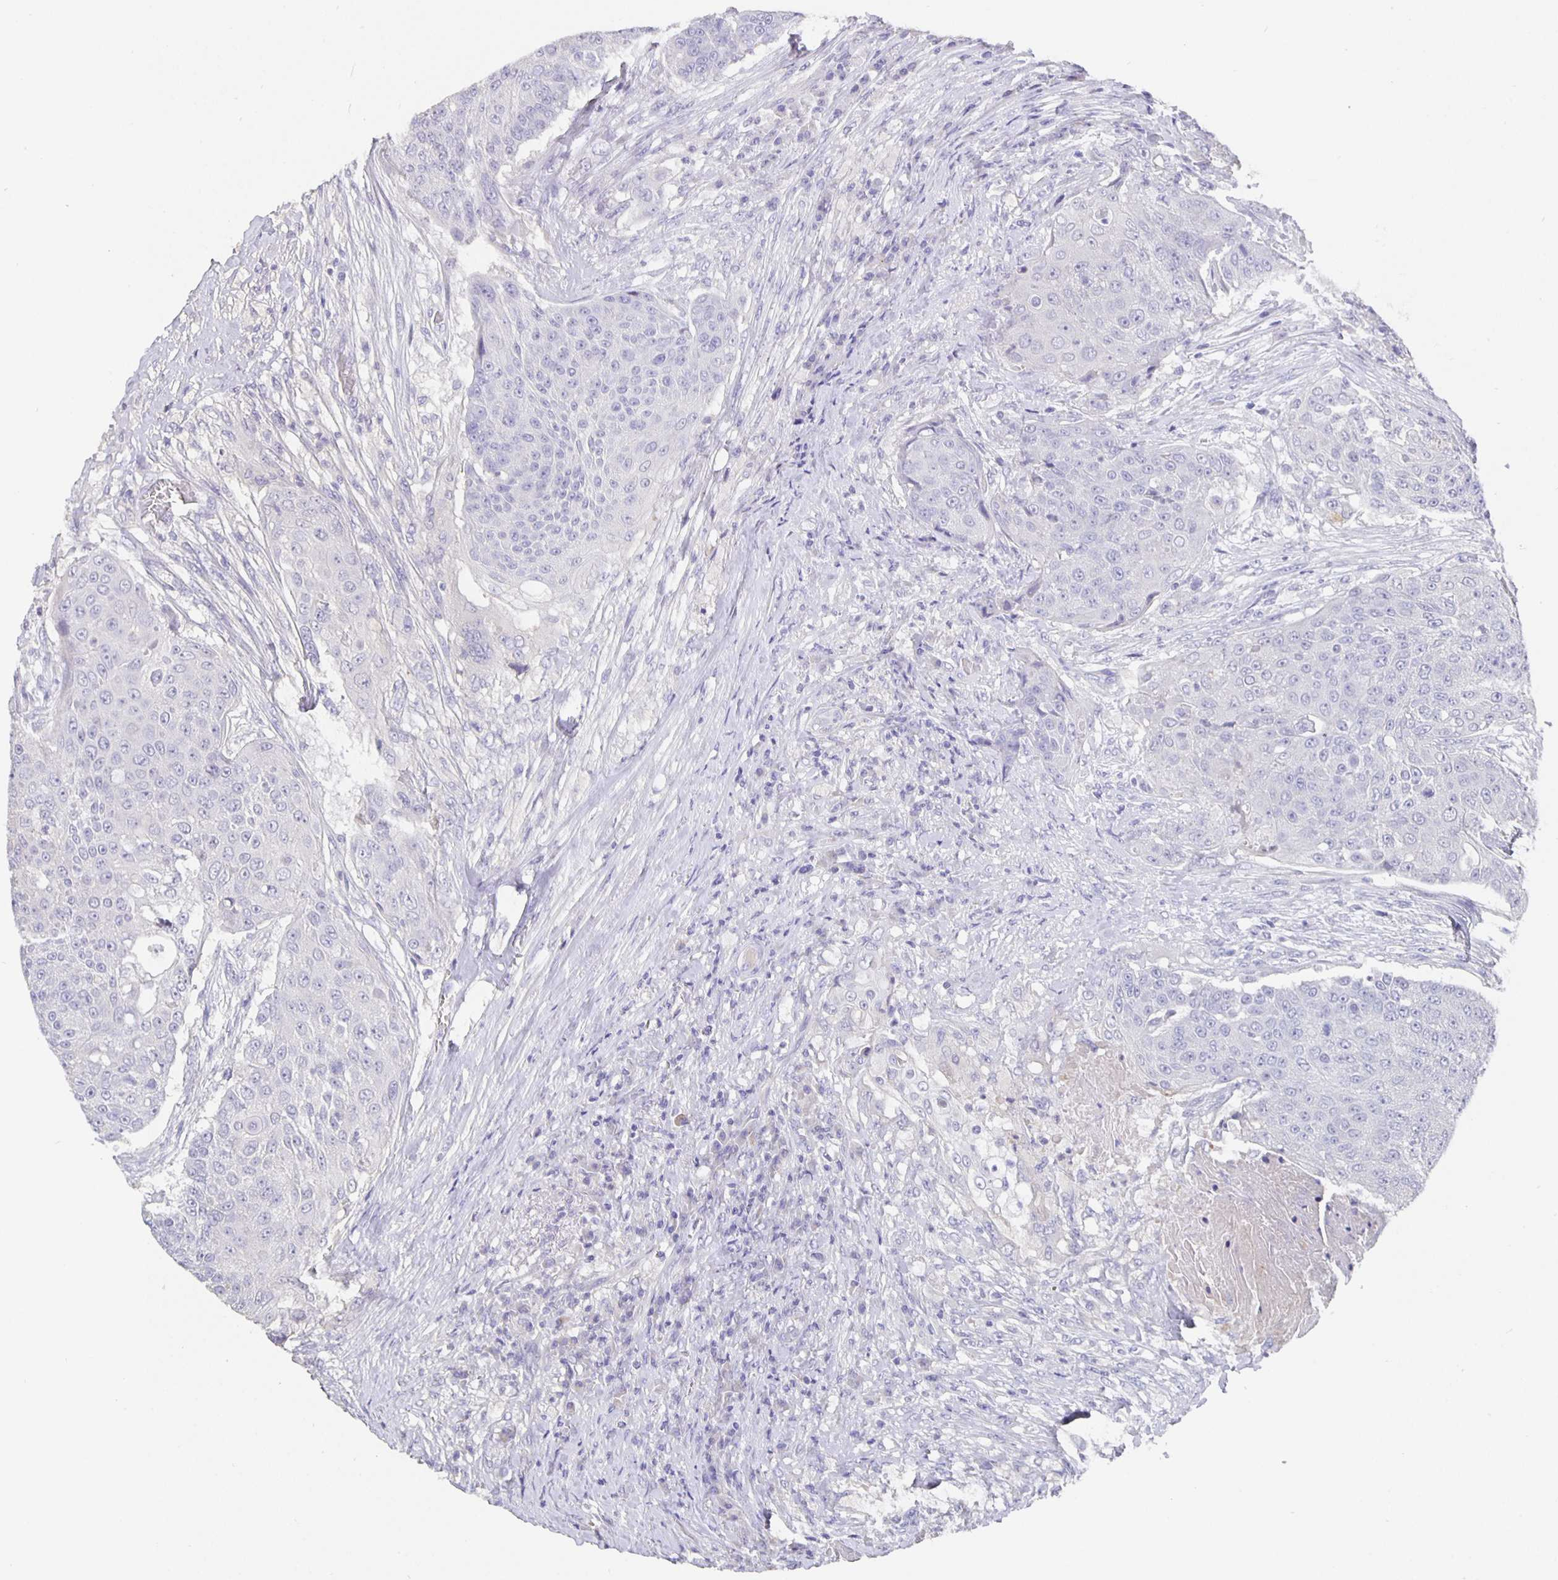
{"staining": {"intensity": "negative", "quantity": "none", "location": "none"}, "tissue": "urothelial cancer", "cell_type": "Tumor cells", "image_type": "cancer", "snomed": [{"axis": "morphology", "description": "Urothelial carcinoma, High grade"}, {"axis": "topography", "description": "Urinary bladder"}], "caption": "There is no significant staining in tumor cells of urothelial cancer.", "gene": "CFAP74", "patient": {"sex": "female", "age": 63}}